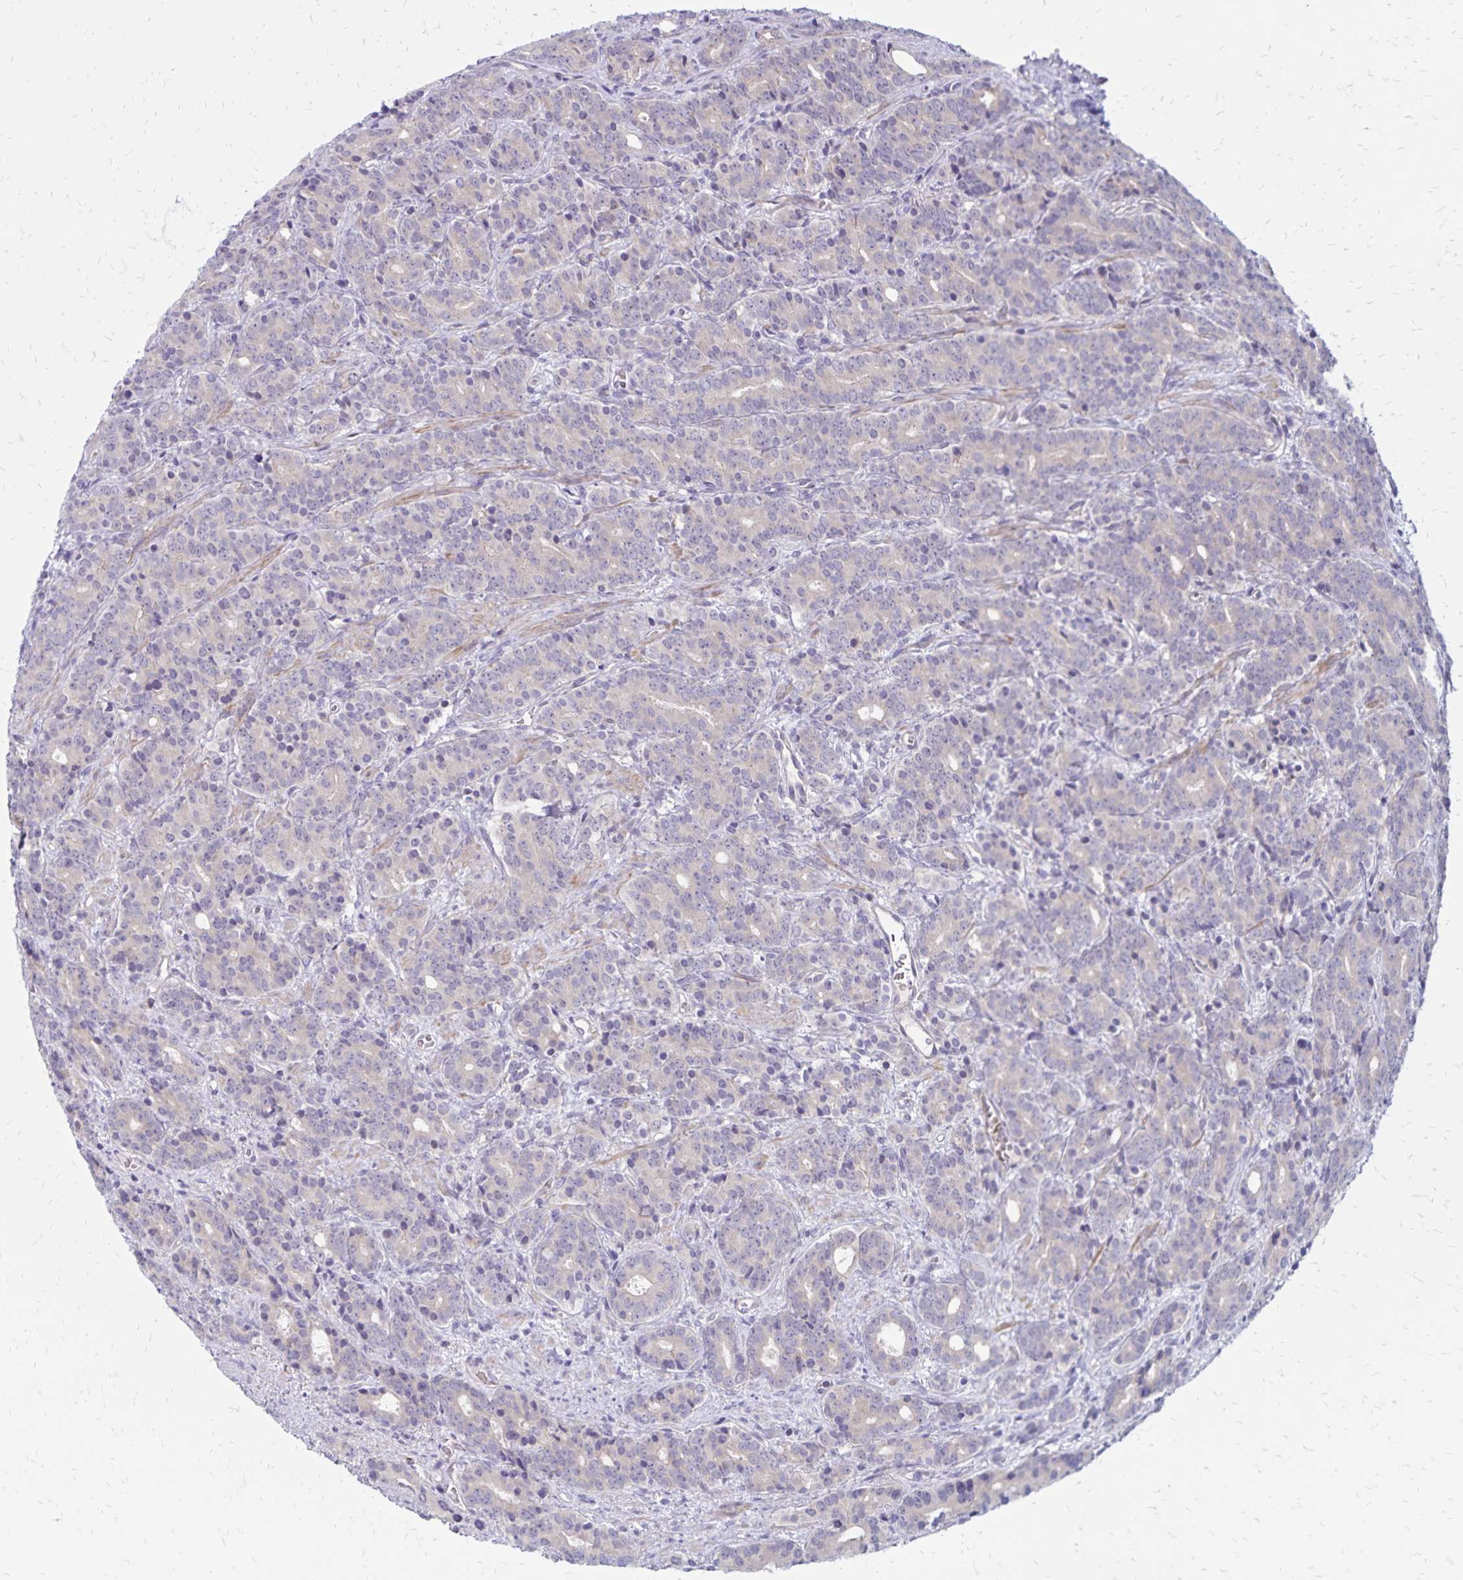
{"staining": {"intensity": "negative", "quantity": "none", "location": "none"}, "tissue": "prostate cancer", "cell_type": "Tumor cells", "image_type": "cancer", "snomed": [{"axis": "morphology", "description": "Adenocarcinoma, High grade"}, {"axis": "topography", "description": "Prostate"}], "caption": "A photomicrograph of human prostate cancer is negative for staining in tumor cells.", "gene": "FSD1", "patient": {"sex": "male", "age": 84}}